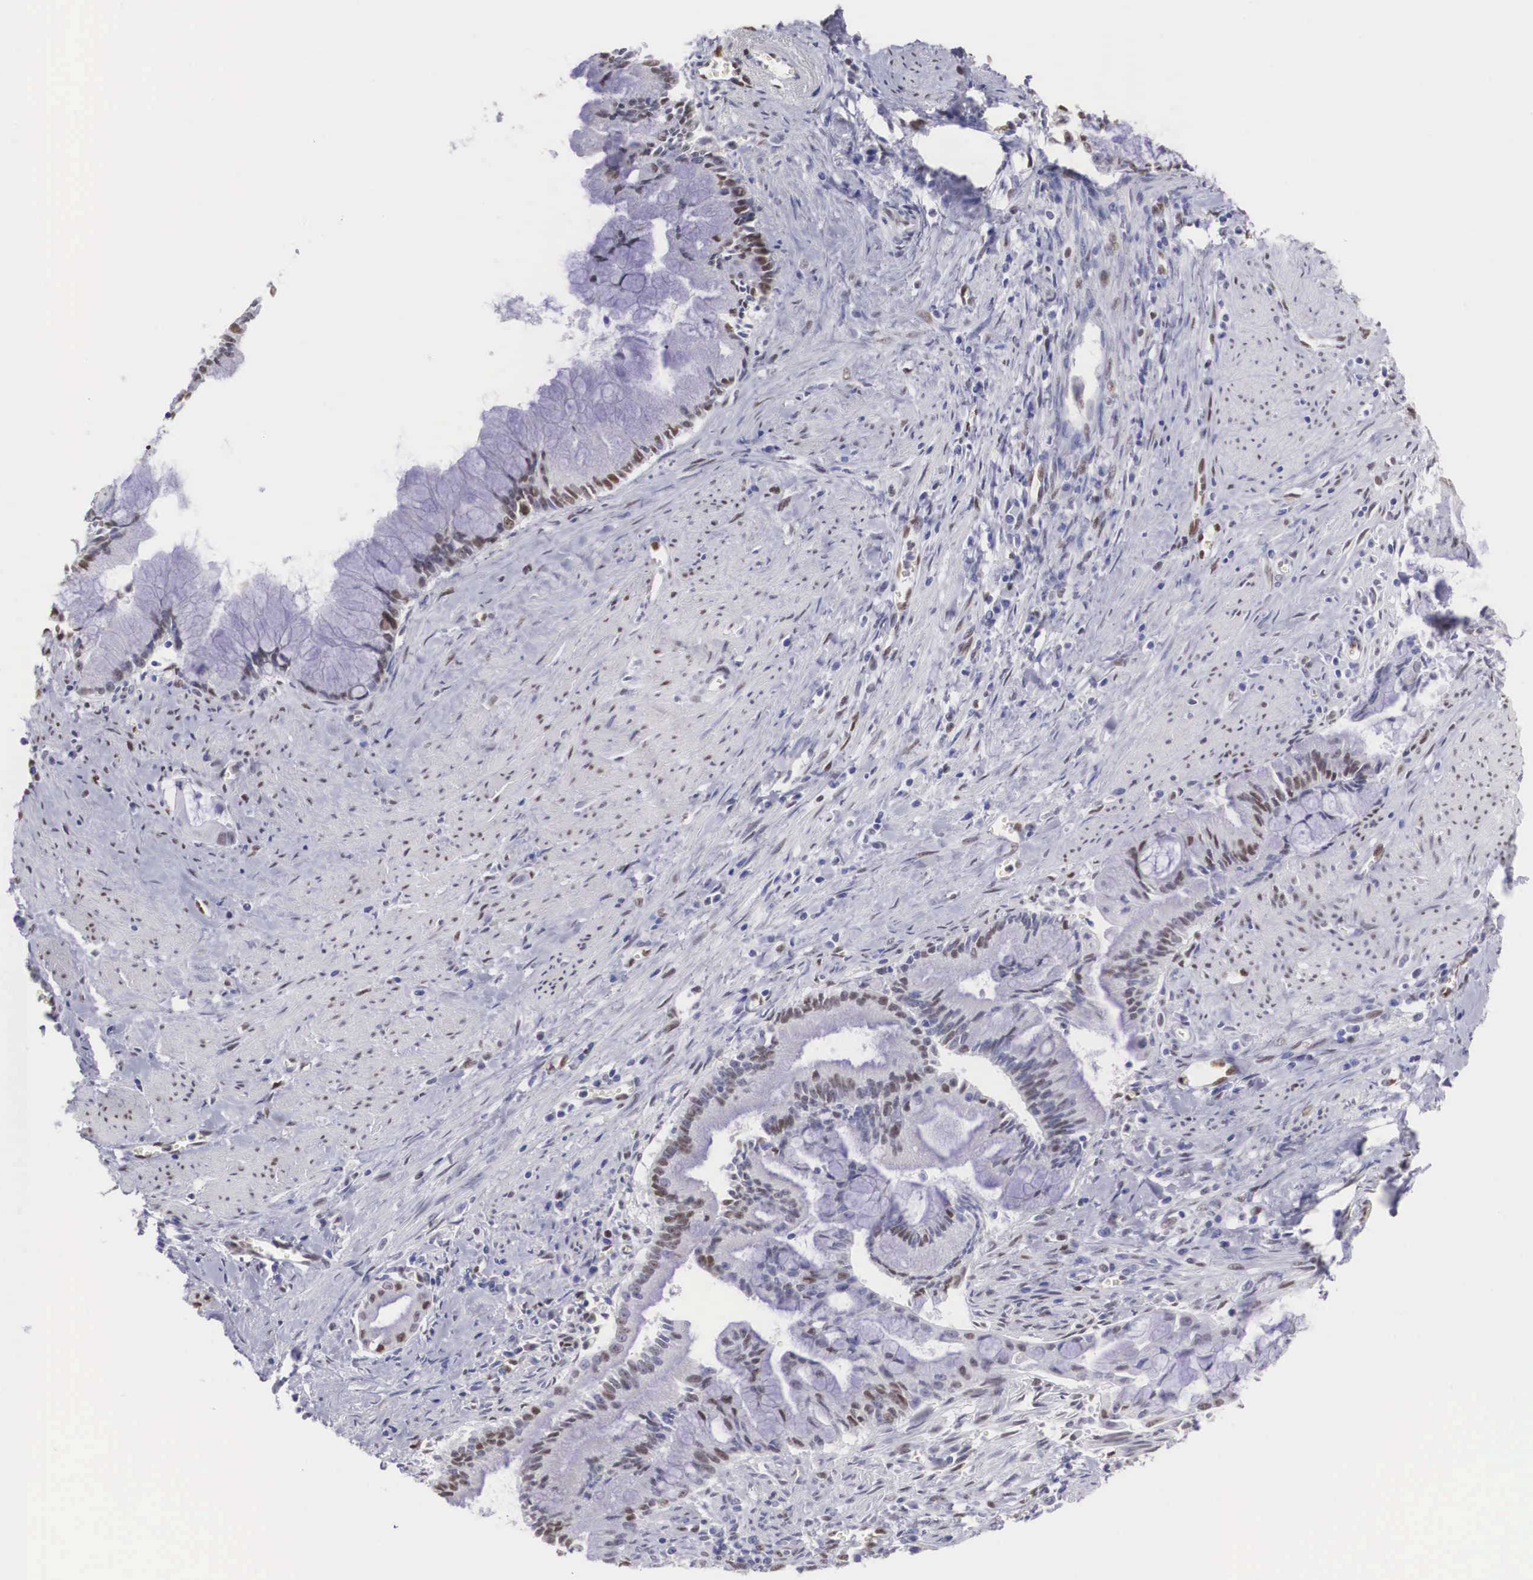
{"staining": {"intensity": "moderate", "quantity": "25%-75%", "location": "nuclear"}, "tissue": "pancreatic cancer", "cell_type": "Tumor cells", "image_type": "cancer", "snomed": [{"axis": "morphology", "description": "Adenocarcinoma, NOS"}, {"axis": "topography", "description": "Pancreas"}], "caption": "Immunohistochemical staining of pancreatic cancer demonstrates medium levels of moderate nuclear expression in about 25%-75% of tumor cells.", "gene": "HMGN5", "patient": {"sex": "male", "age": 59}}